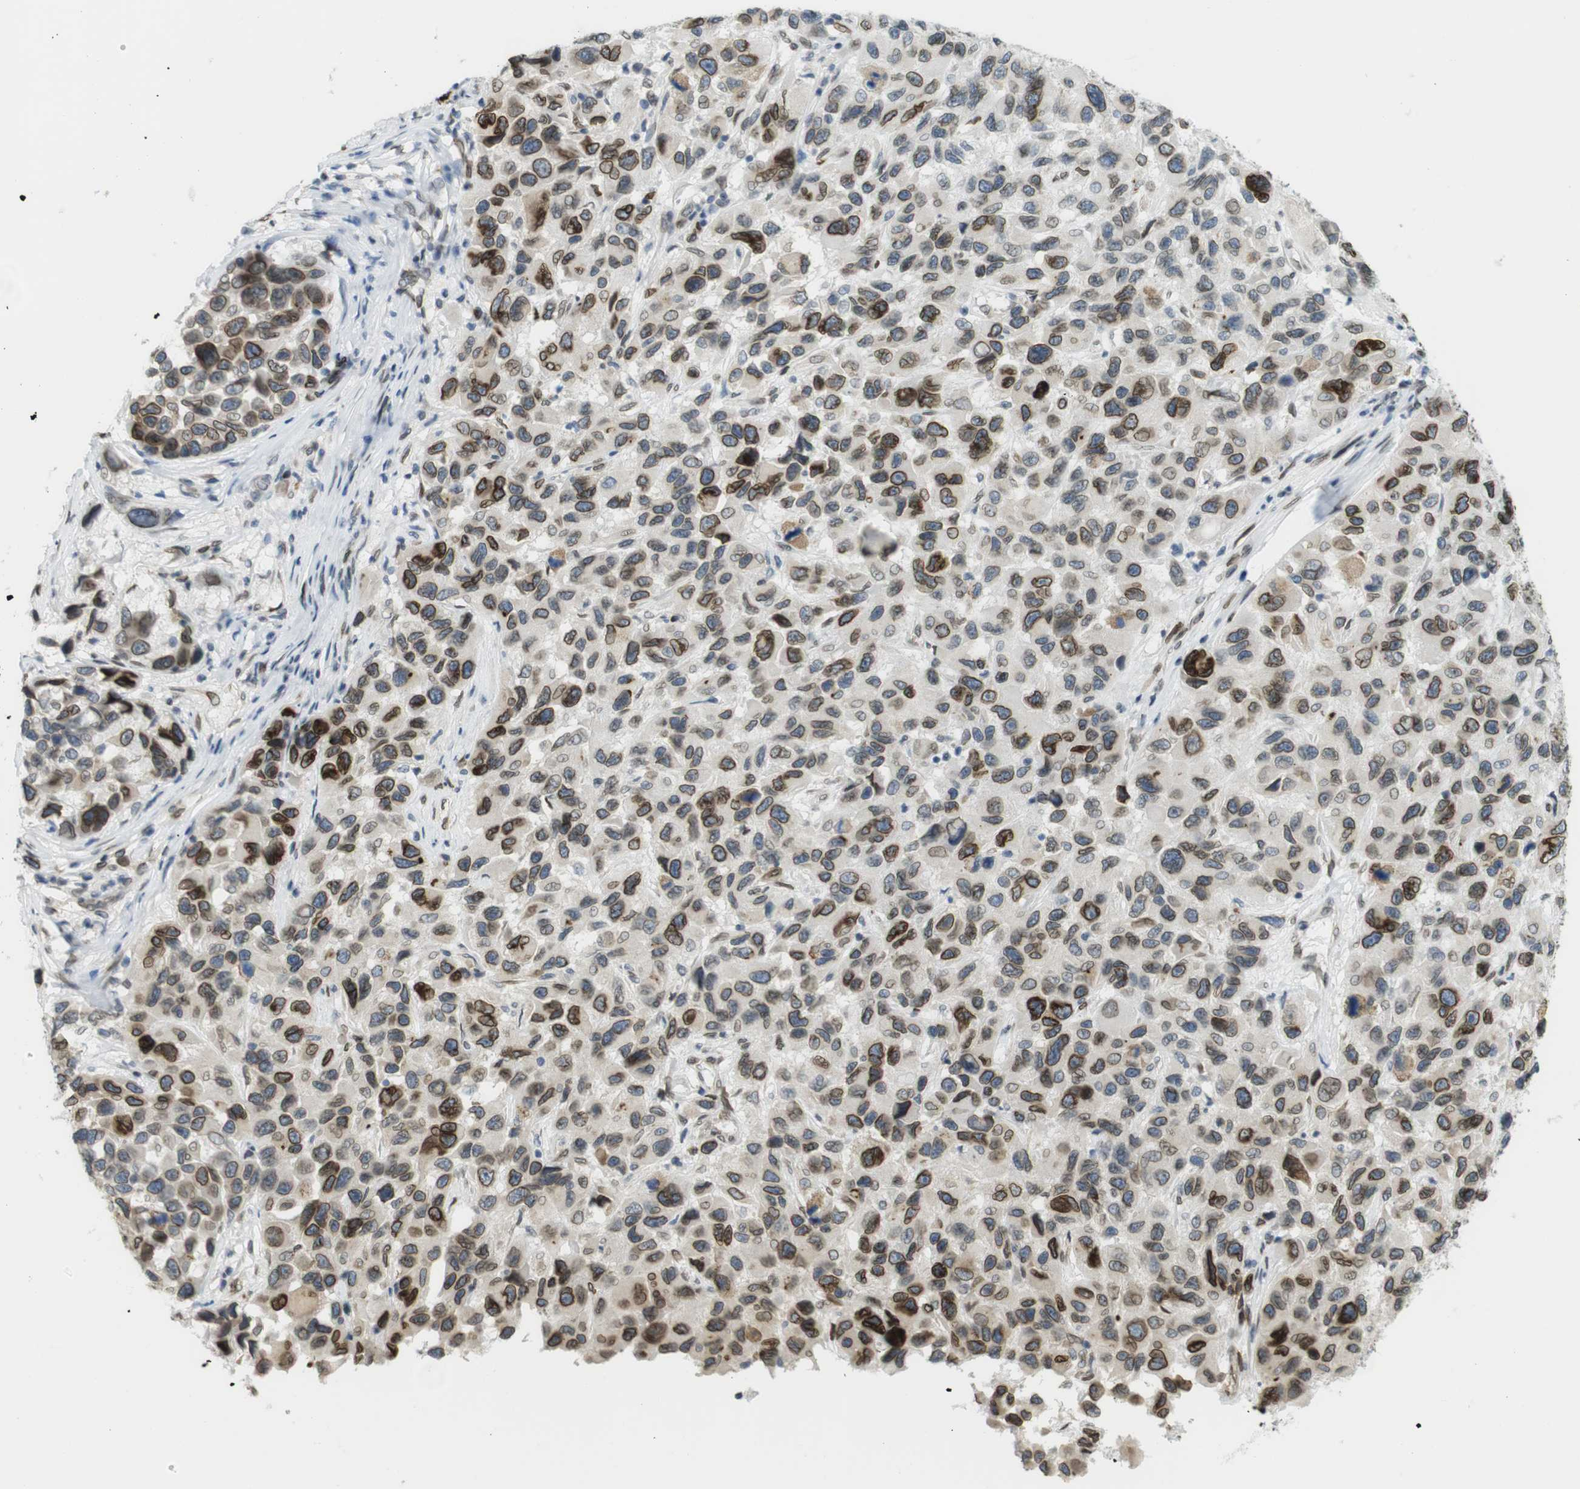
{"staining": {"intensity": "strong", "quantity": "25%-75%", "location": "cytoplasmic/membranous,nuclear"}, "tissue": "melanoma", "cell_type": "Tumor cells", "image_type": "cancer", "snomed": [{"axis": "morphology", "description": "Malignant melanoma, NOS"}, {"axis": "topography", "description": "Skin"}], "caption": "Brown immunohistochemical staining in human melanoma reveals strong cytoplasmic/membranous and nuclear positivity in about 25%-75% of tumor cells.", "gene": "ARL6IP6", "patient": {"sex": "male", "age": 53}}